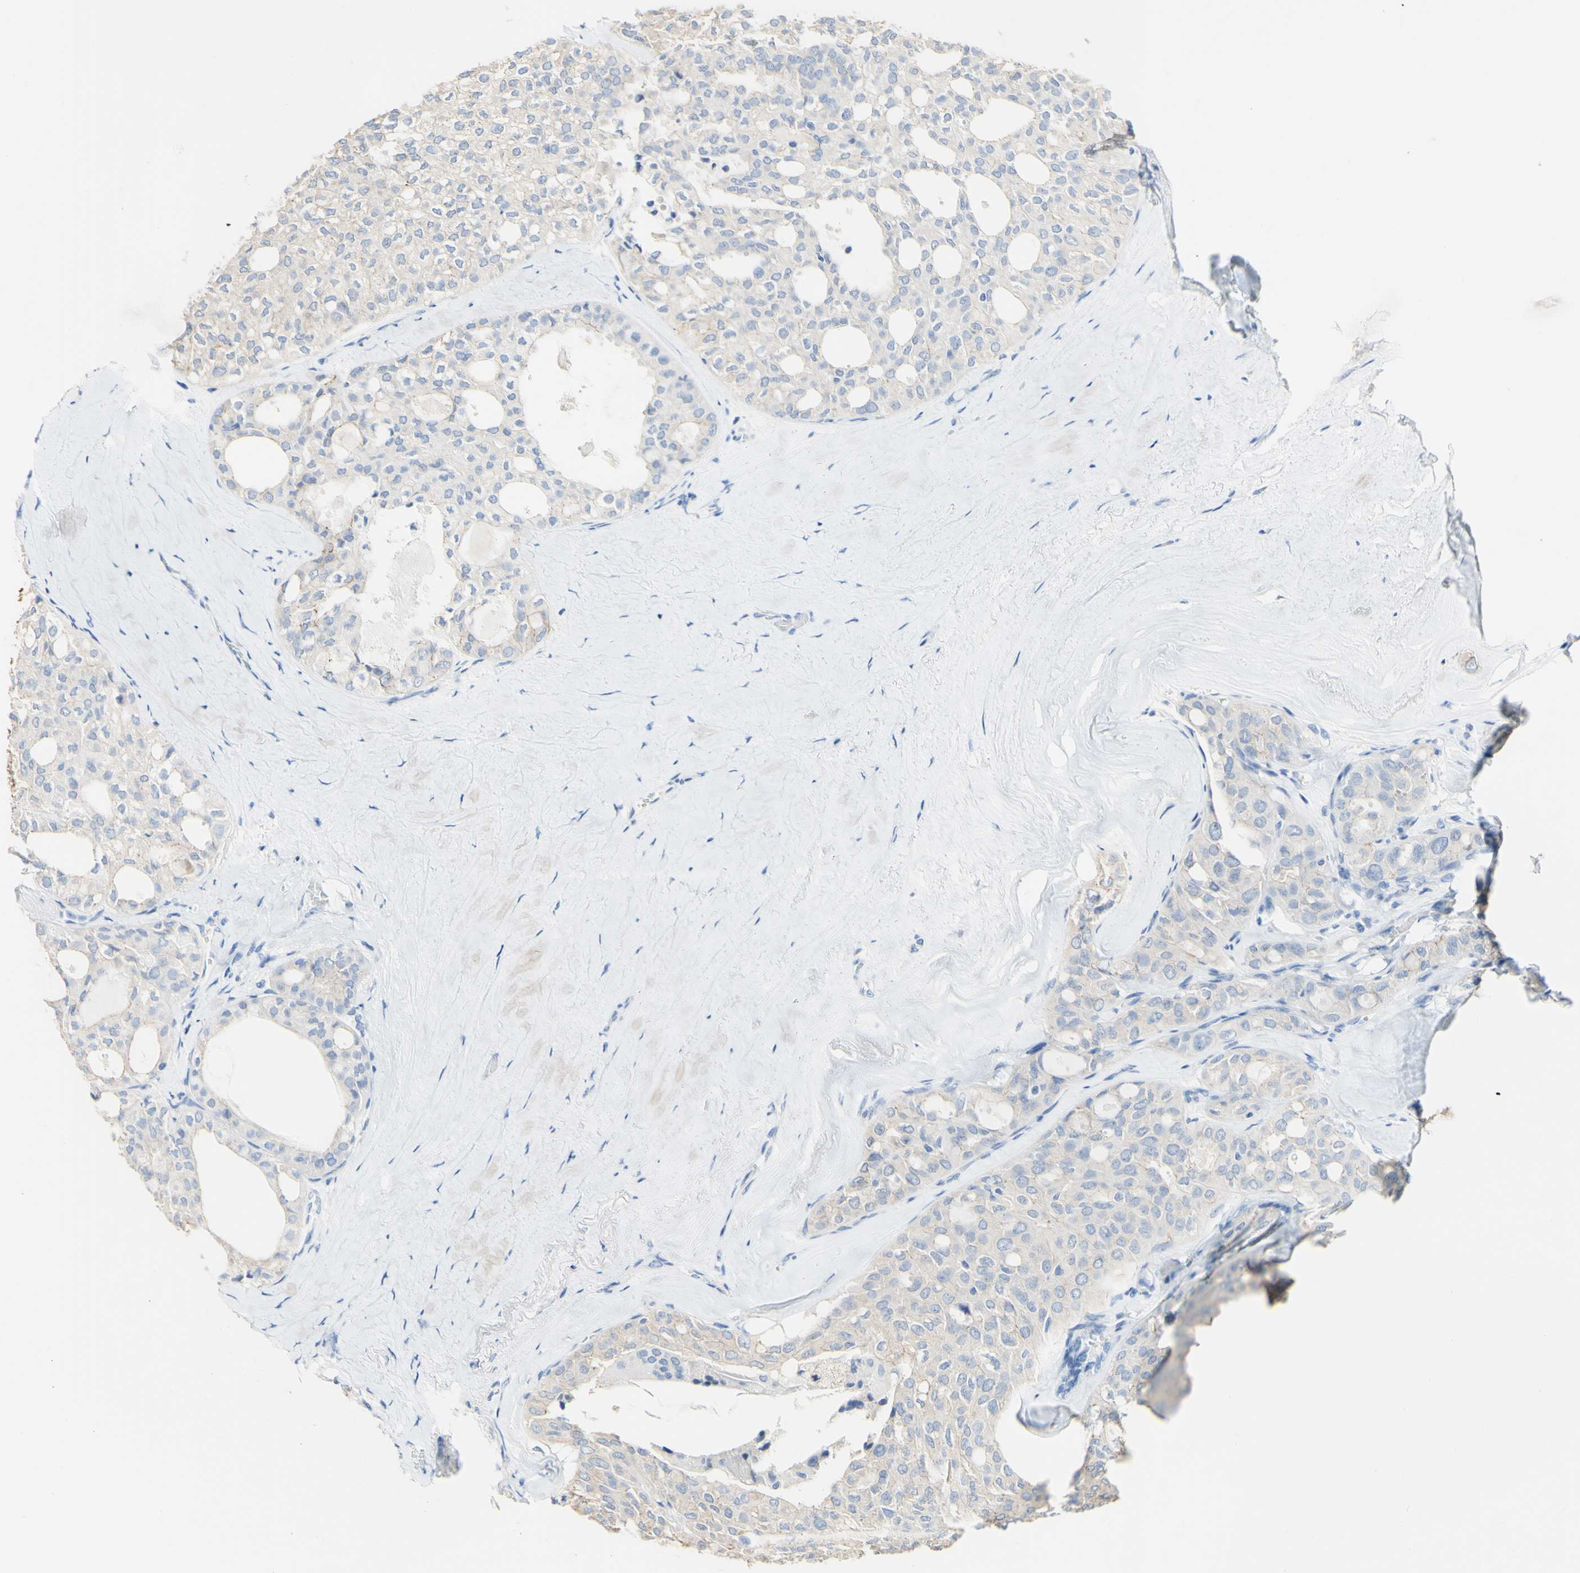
{"staining": {"intensity": "weak", "quantity": ">75%", "location": "cytoplasmic/membranous"}, "tissue": "thyroid cancer", "cell_type": "Tumor cells", "image_type": "cancer", "snomed": [{"axis": "morphology", "description": "Follicular adenoma carcinoma, NOS"}, {"axis": "topography", "description": "Thyroid gland"}], "caption": "Tumor cells reveal weak cytoplasmic/membranous staining in approximately >75% of cells in thyroid cancer. The protein of interest is shown in brown color, while the nuclei are stained blue.", "gene": "DSC2", "patient": {"sex": "male", "age": 75}}